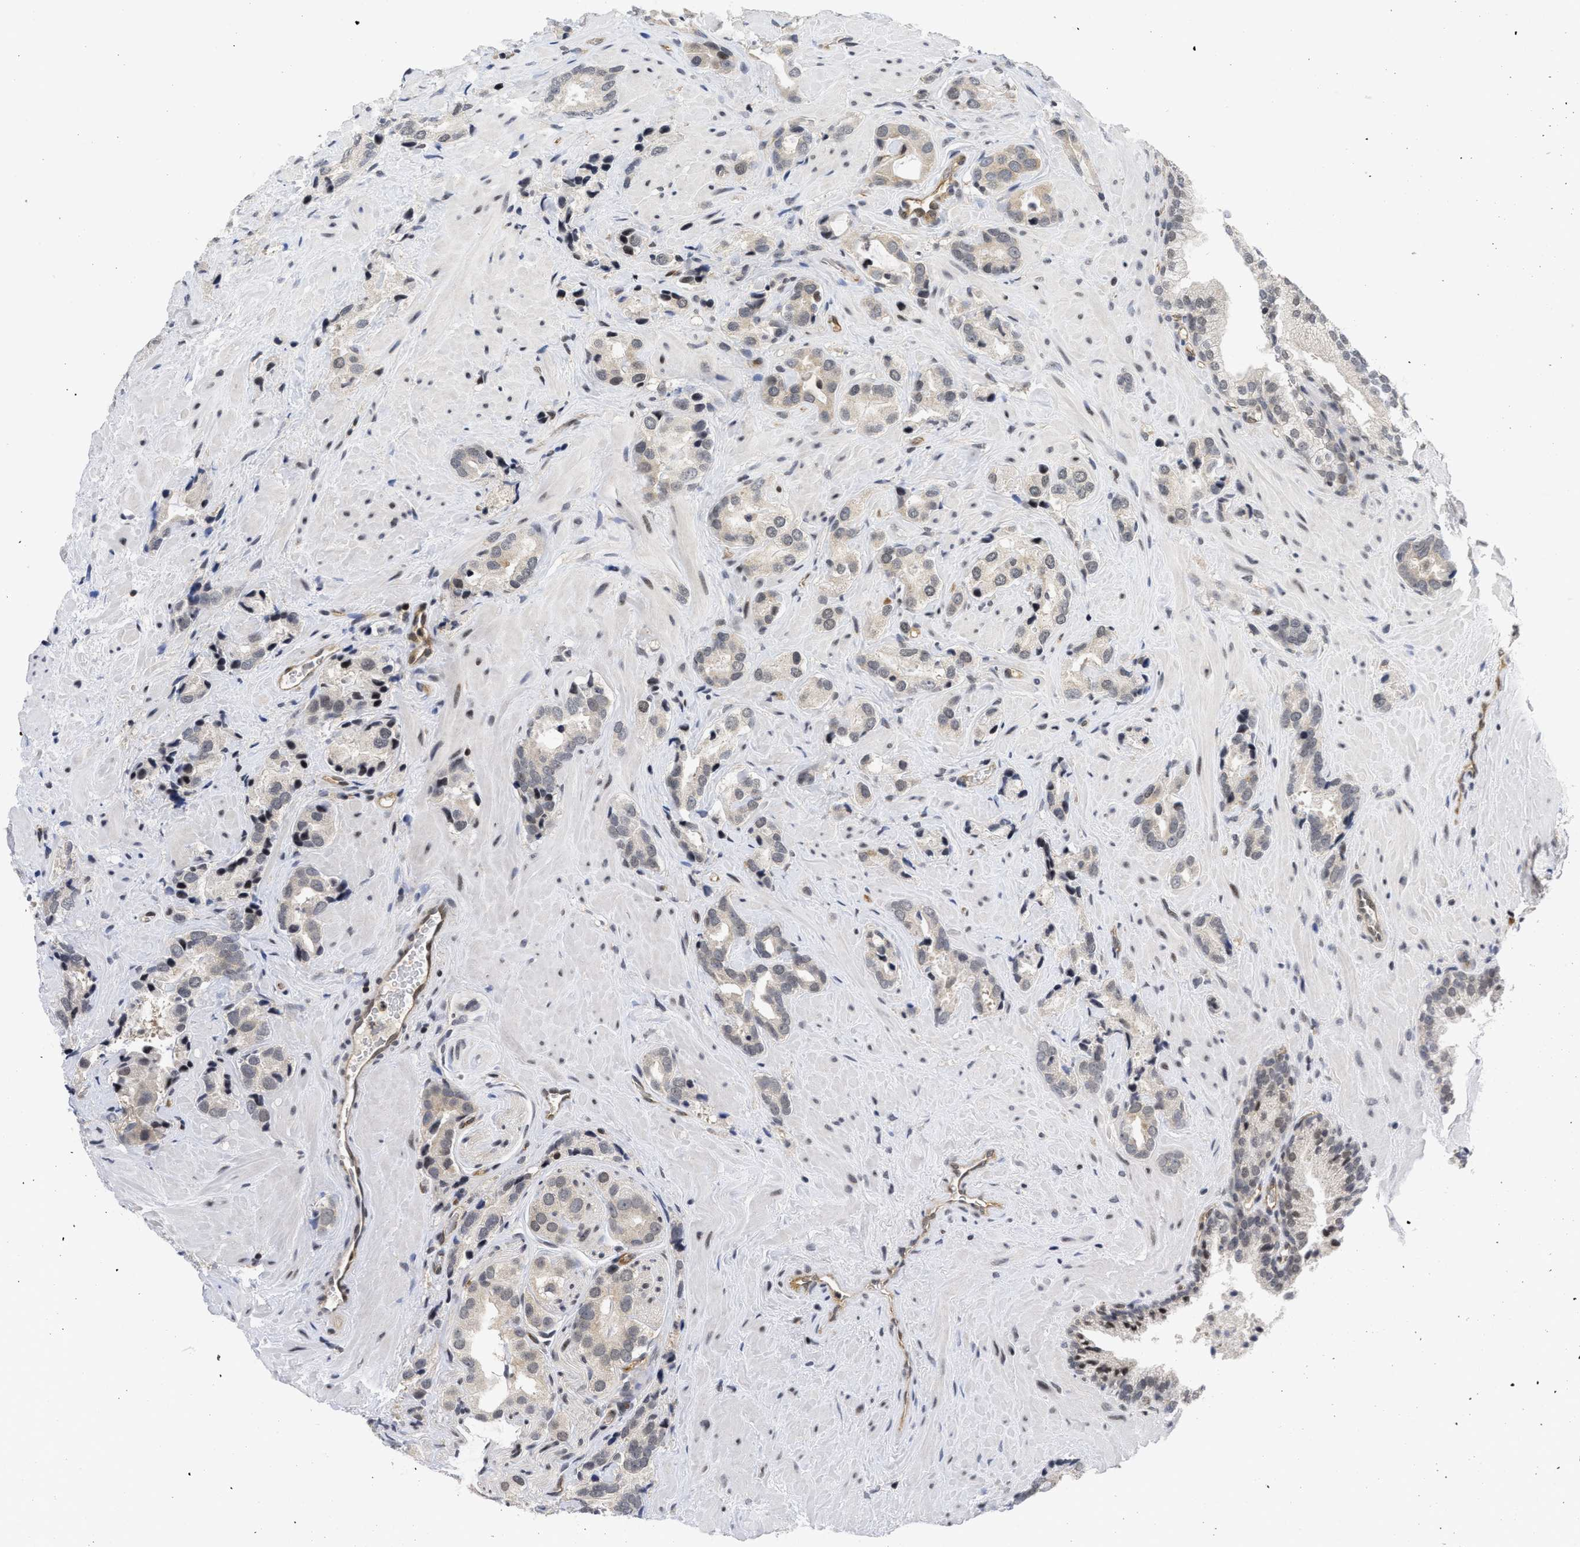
{"staining": {"intensity": "weak", "quantity": "<25%", "location": "nuclear"}, "tissue": "prostate cancer", "cell_type": "Tumor cells", "image_type": "cancer", "snomed": [{"axis": "morphology", "description": "Adenocarcinoma, High grade"}, {"axis": "topography", "description": "Prostate"}], "caption": "High magnification brightfield microscopy of prostate adenocarcinoma (high-grade) stained with DAB (brown) and counterstained with hematoxylin (blue): tumor cells show no significant expression. (Immunohistochemistry, brightfield microscopy, high magnification).", "gene": "HIF1A", "patient": {"sex": "male", "age": 64}}